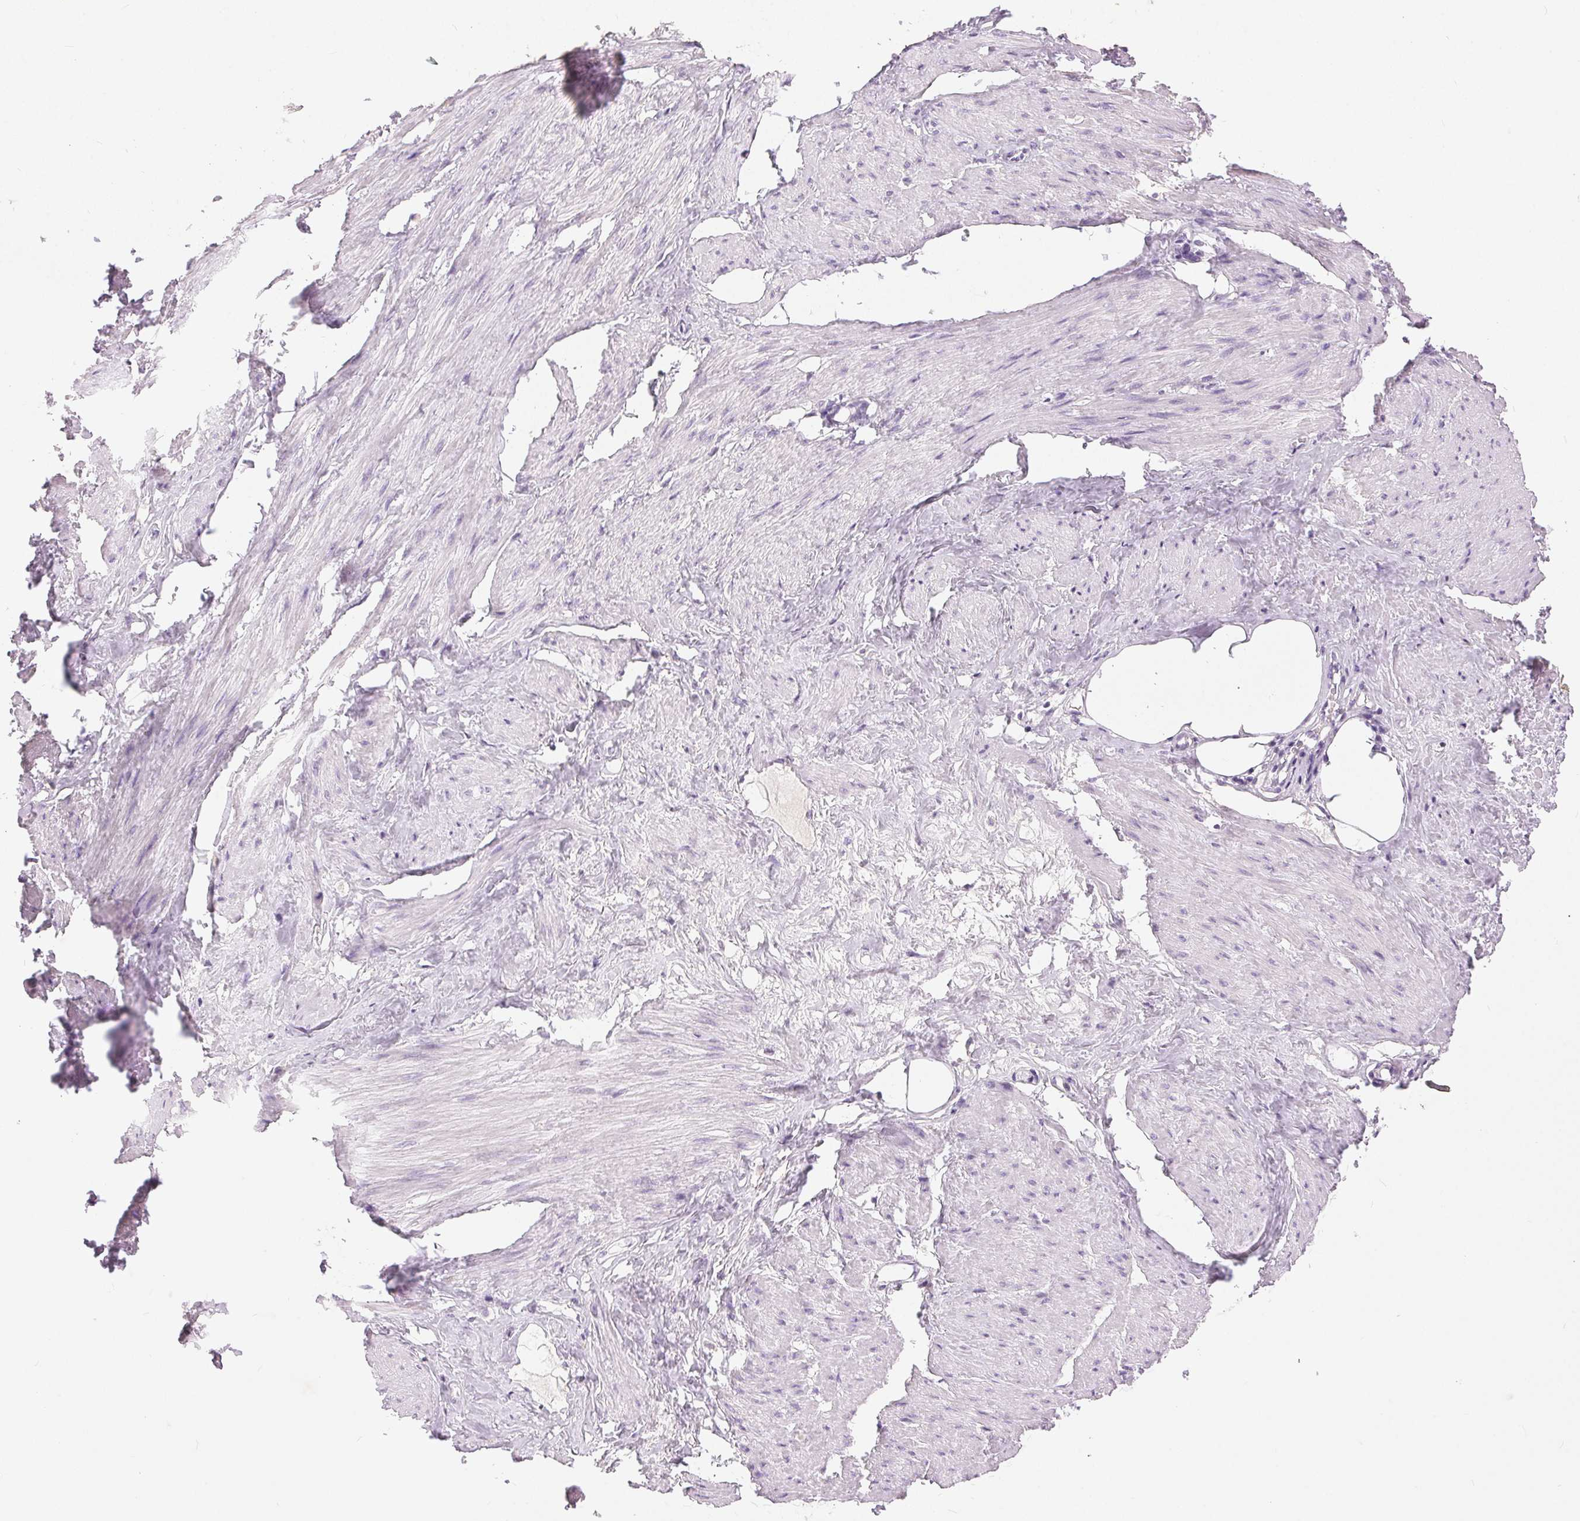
{"staining": {"intensity": "negative", "quantity": "none", "location": "none"}, "tissue": "adipose tissue", "cell_type": "Adipocytes", "image_type": "normal", "snomed": [{"axis": "morphology", "description": "Normal tissue, NOS"}, {"axis": "topography", "description": "Prostate"}, {"axis": "topography", "description": "Peripheral nerve tissue"}], "caption": "This is an immunohistochemistry (IHC) photomicrograph of normal adipose tissue. There is no positivity in adipocytes.", "gene": "DSG3", "patient": {"sex": "male", "age": 55}}